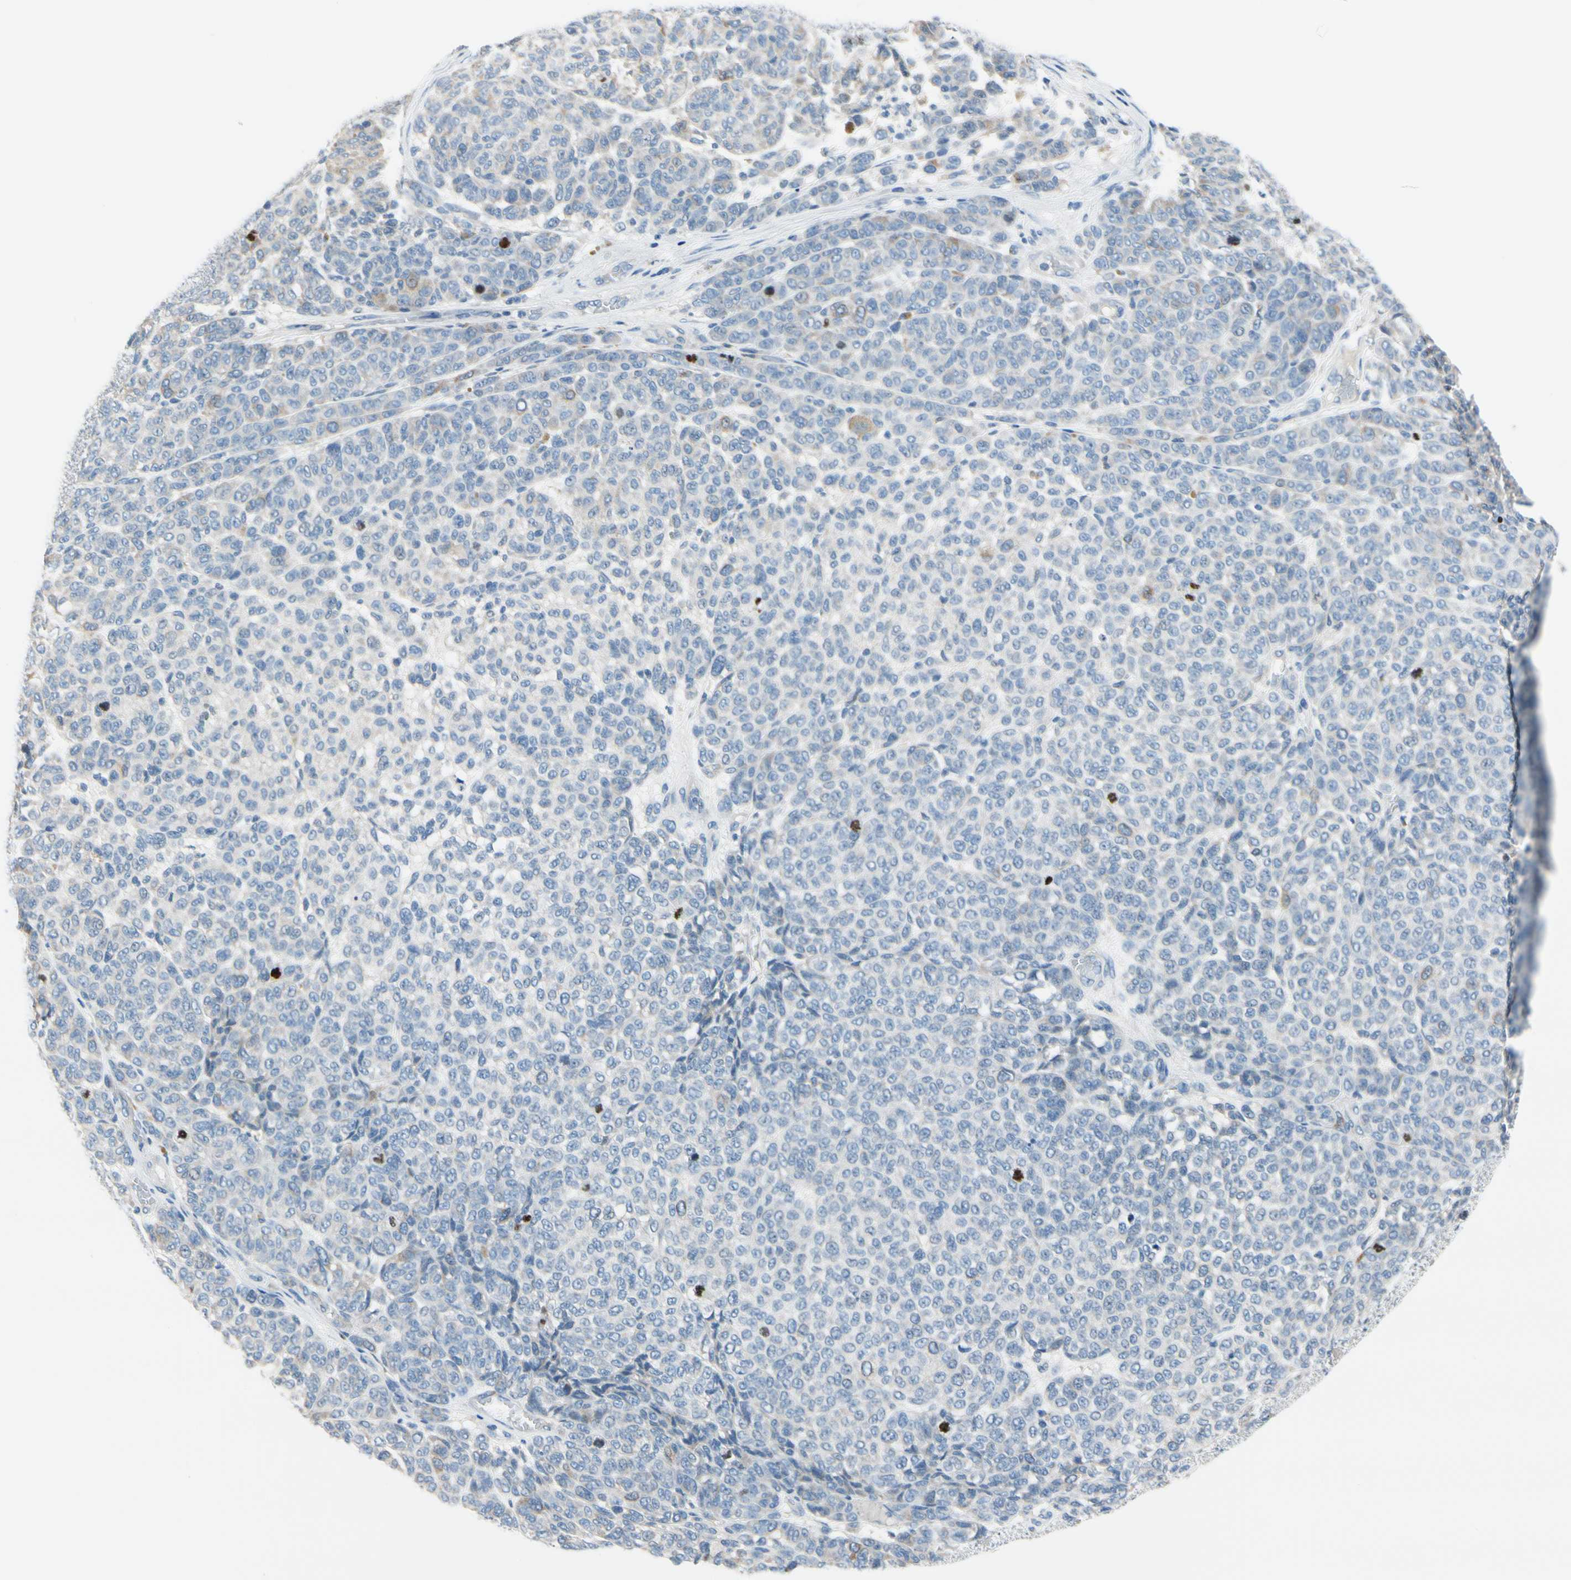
{"staining": {"intensity": "negative", "quantity": "none", "location": "none"}, "tissue": "melanoma", "cell_type": "Tumor cells", "image_type": "cancer", "snomed": [{"axis": "morphology", "description": "Malignant melanoma, NOS"}, {"axis": "topography", "description": "Skin"}], "caption": "Image shows no significant protein expression in tumor cells of melanoma.", "gene": "CKAP2", "patient": {"sex": "male", "age": 59}}